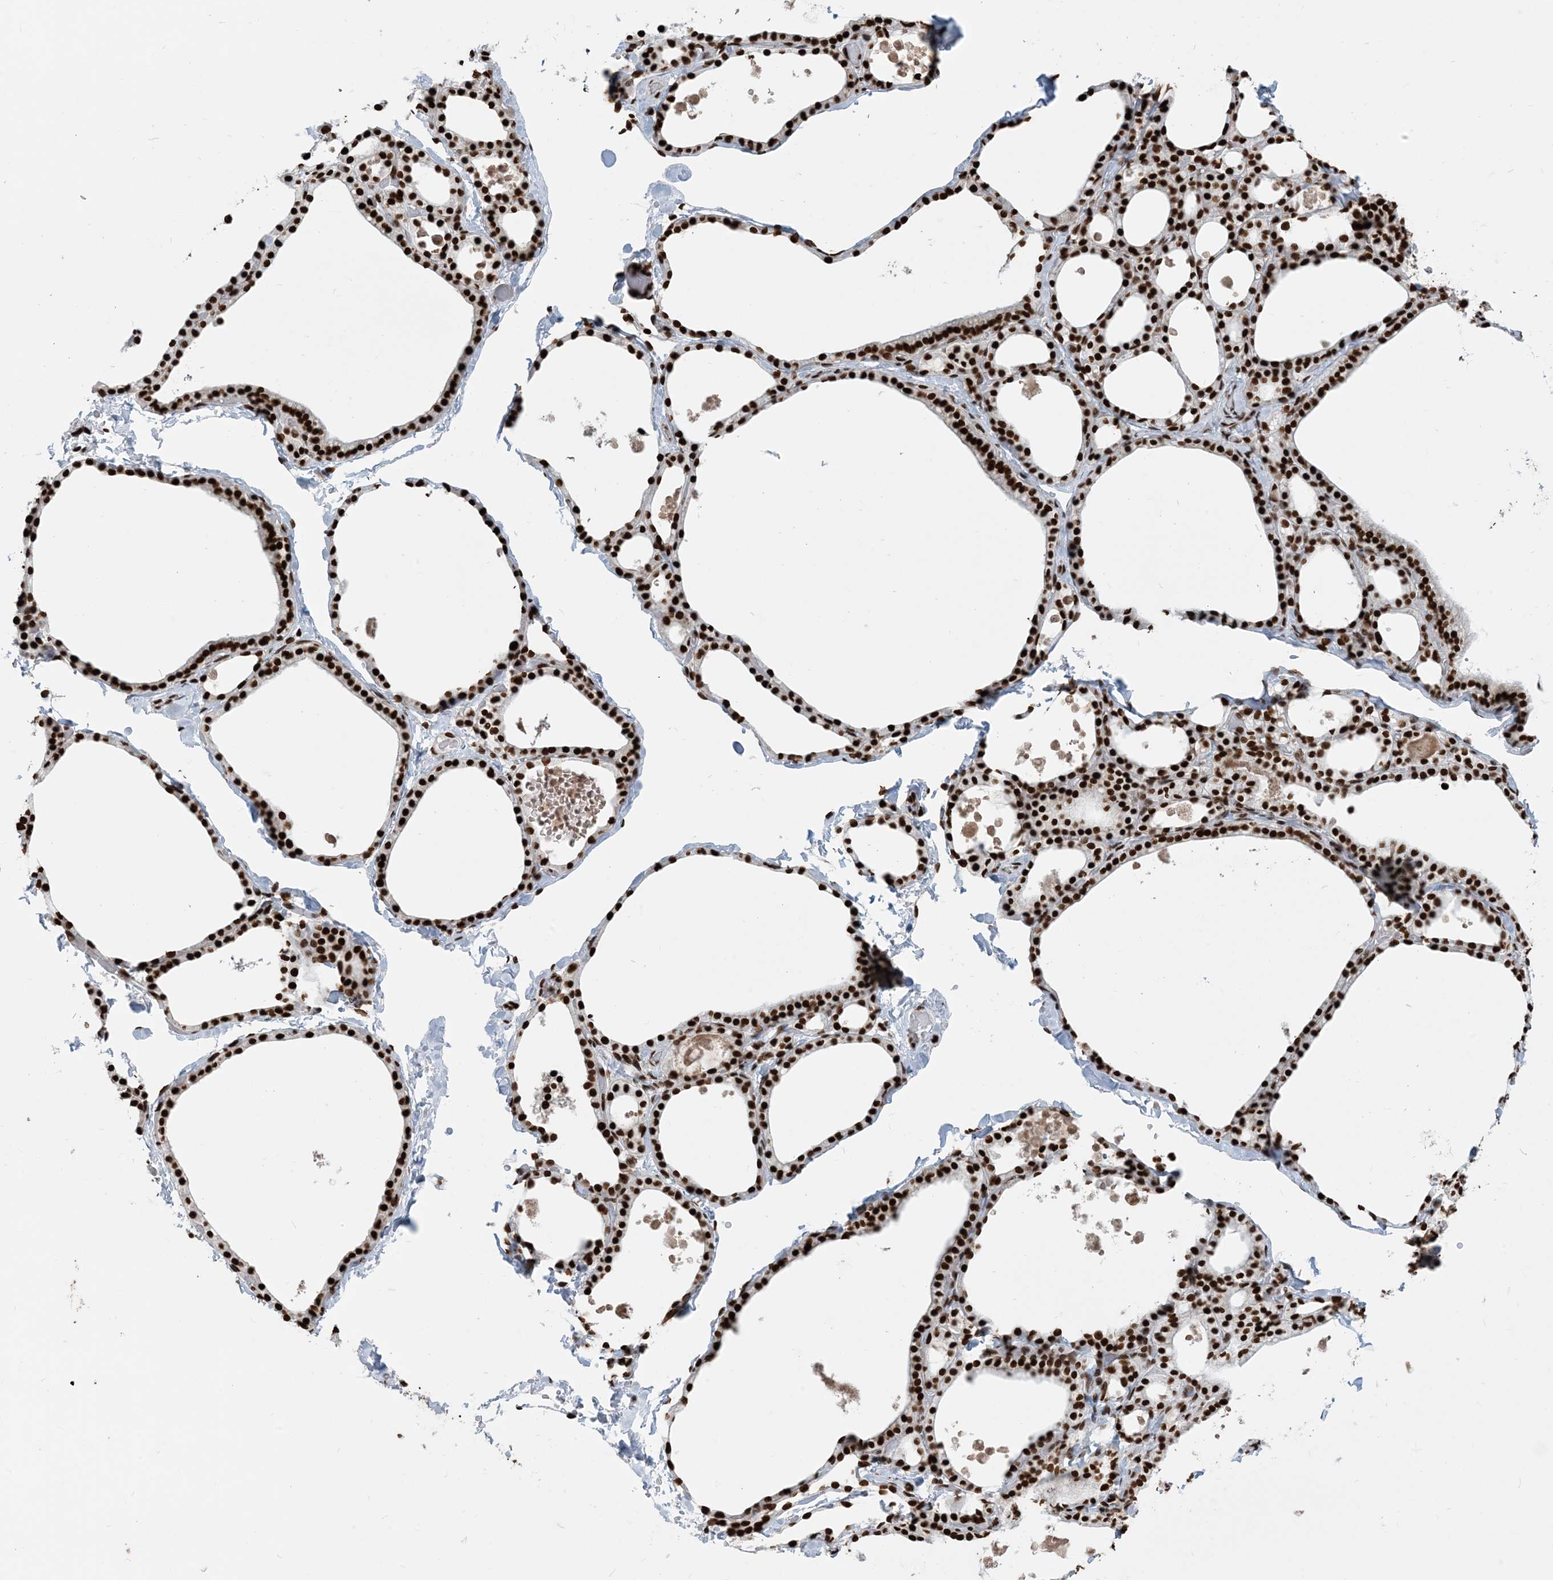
{"staining": {"intensity": "strong", "quantity": ">75%", "location": "nuclear"}, "tissue": "thyroid gland", "cell_type": "Glandular cells", "image_type": "normal", "snomed": [{"axis": "morphology", "description": "Normal tissue, NOS"}, {"axis": "topography", "description": "Thyroid gland"}], "caption": "An immunohistochemistry micrograph of benign tissue is shown. Protein staining in brown labels strong nuclear positivity in thyroid gland within glandular cells.", "gene": "H3", "patient": {"sex": "male", "age": 56}}